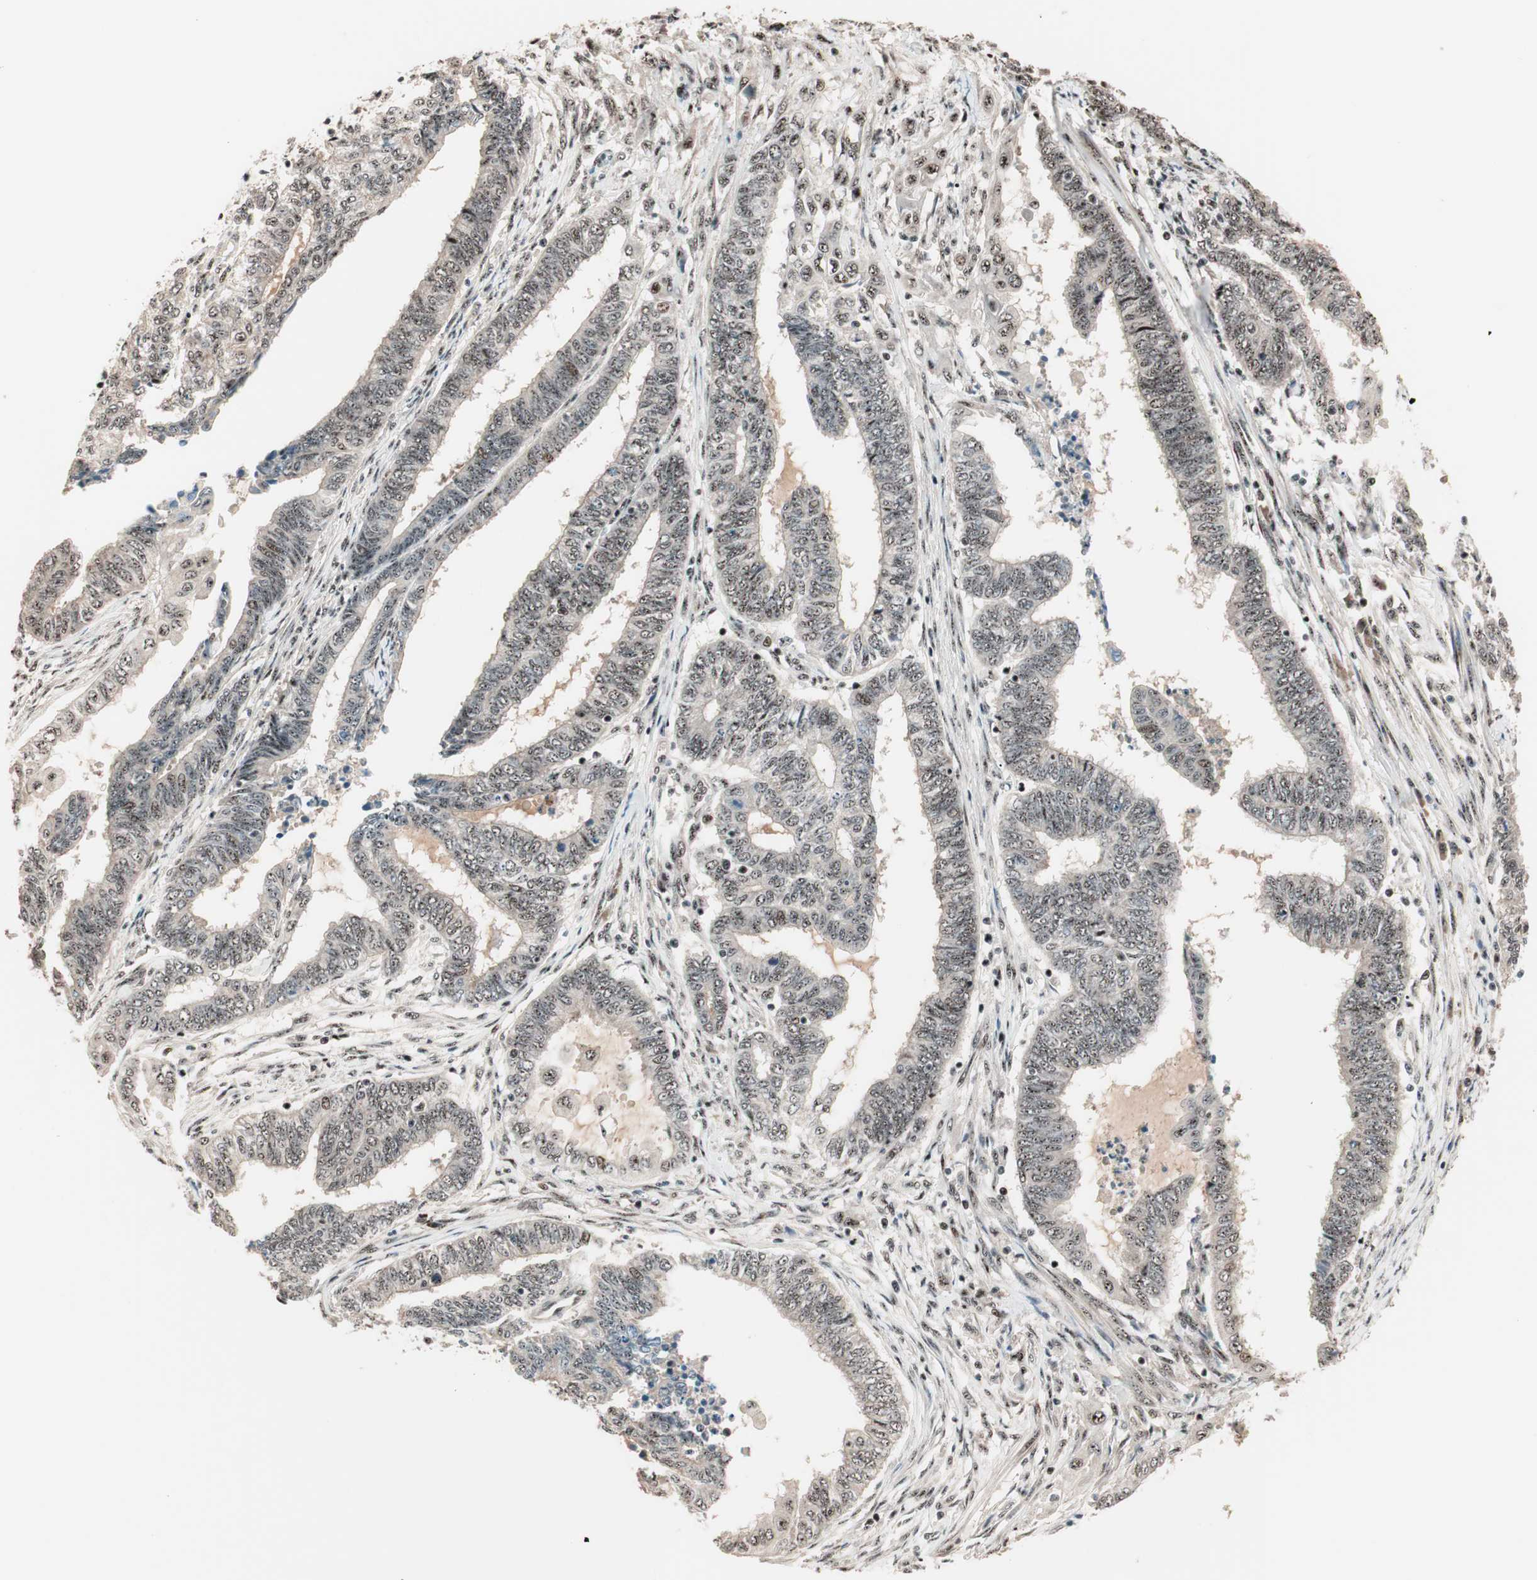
{"staining": {"intensity": "moderate", "quantity": "25%-75%", "location": "nuclear"}, "tissue": "endometrial cancer", "cell_type": "Tumor cells", "image_type": "cancer", "snomed": [{"axis": "morphology", "description": "Adenocarcinoma, NOS"}, {"axis": "topography", "description": "Uterus"}, {"axis": "topography", "description": "Endometrium"}], "caption": "The image reveals immunohistochemical staining of endometrial adenocarcinoma. There is moderate nuclear staining is appreciated in approximately 25%-75% of tumor cells.", "gene": "NR5A2", "patient": {"sex": "female", "age": 70}}